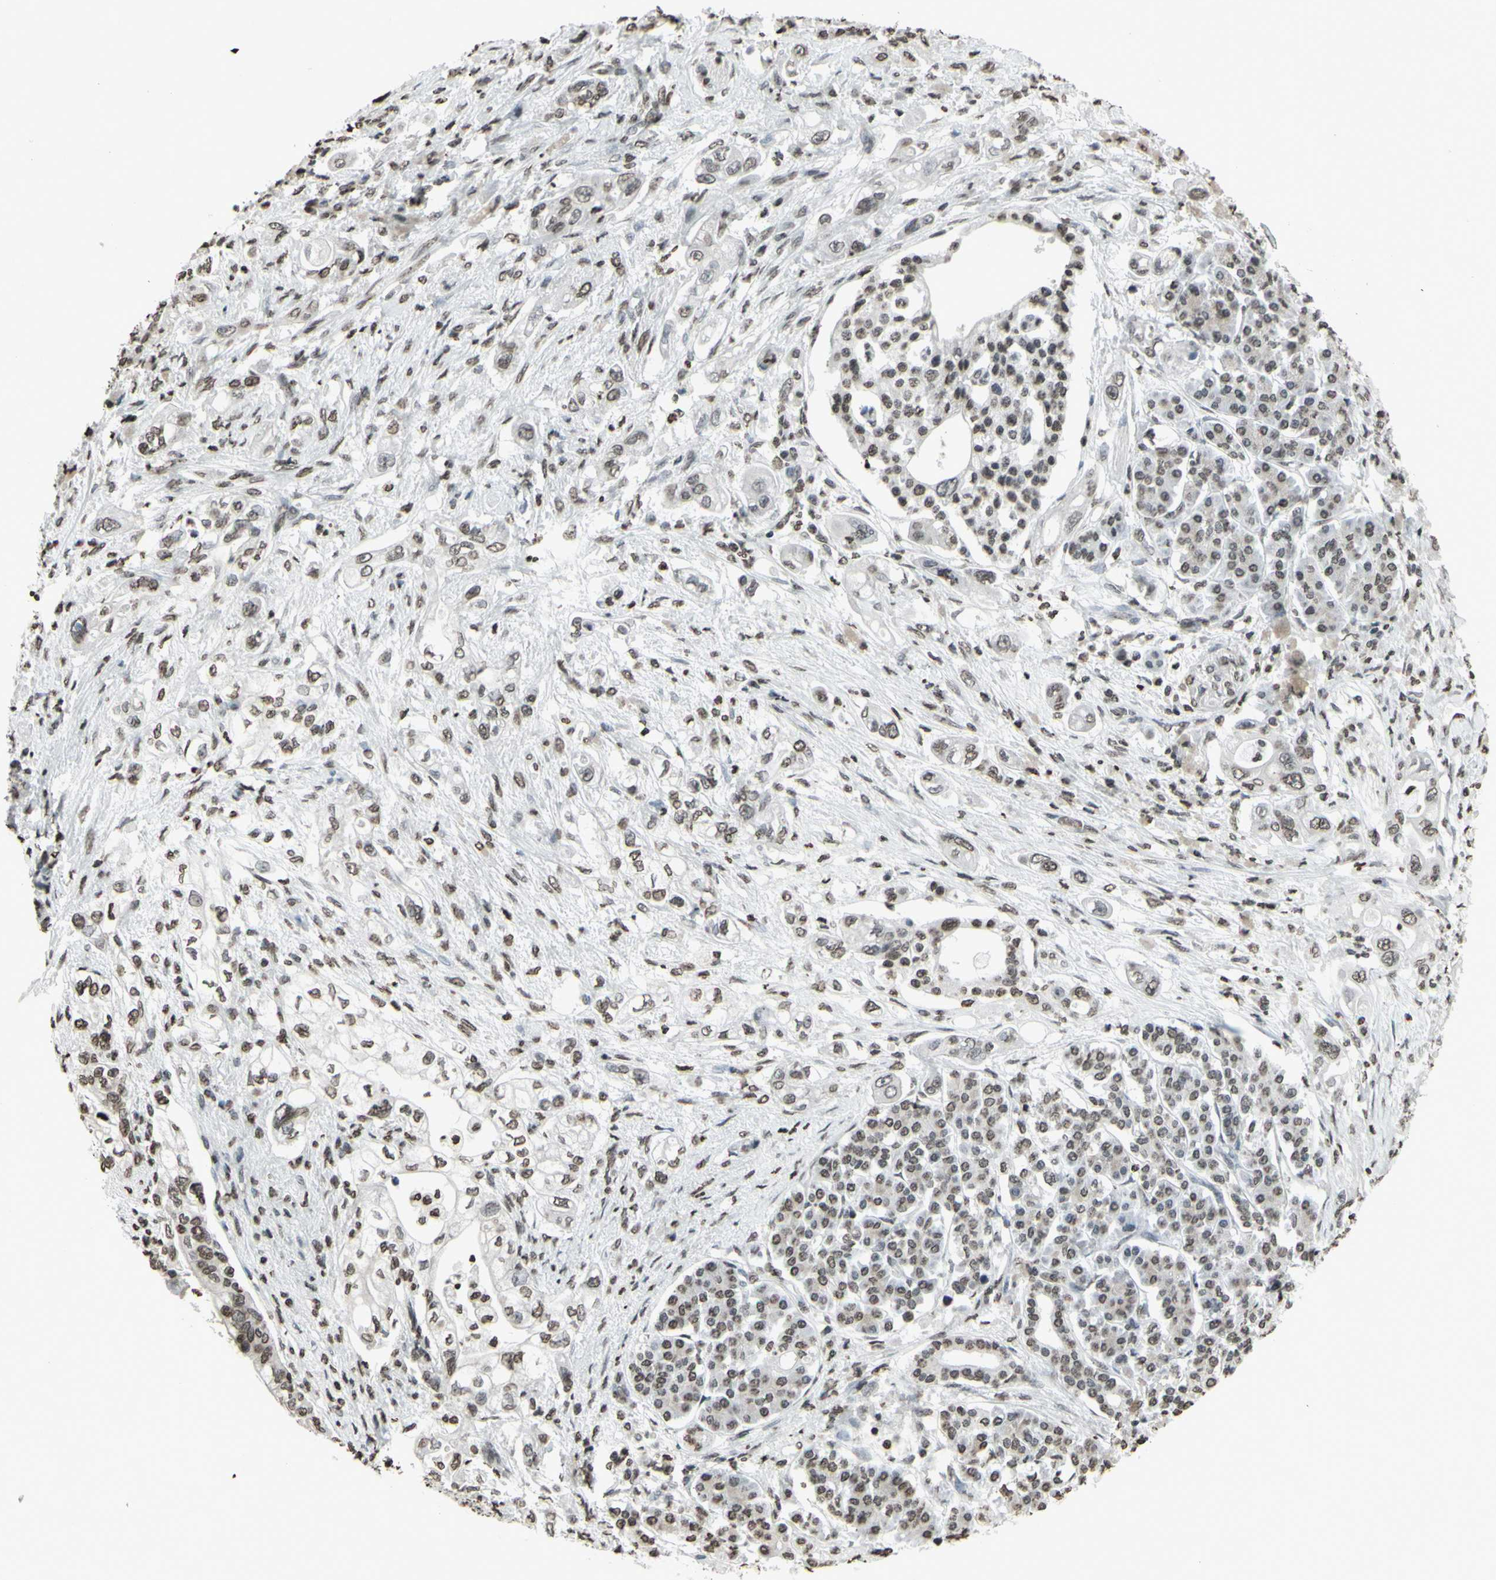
{"staining": {"intensity": "weak", "quantity": "25%-75%", "location": "cytoplasmic/membranous,nuclear"}, "tissue": "pancreatic cancer", "cell_type": "Tumor cells", "image_type": "cancer", "snomed": [{"axis": "morphology", "description": "Normal tissue, NOS"}, {"axis": "topography", "description": "Pancreas"}], "caption": "Pancreatic cancer stained with IHC demonstrates weak cytoplasmic/membranous and nuclear expression in approximately 25%-75% of tumor cells.", "gene": "CD79B", "patient": {"sex": "male", "age": 42}}